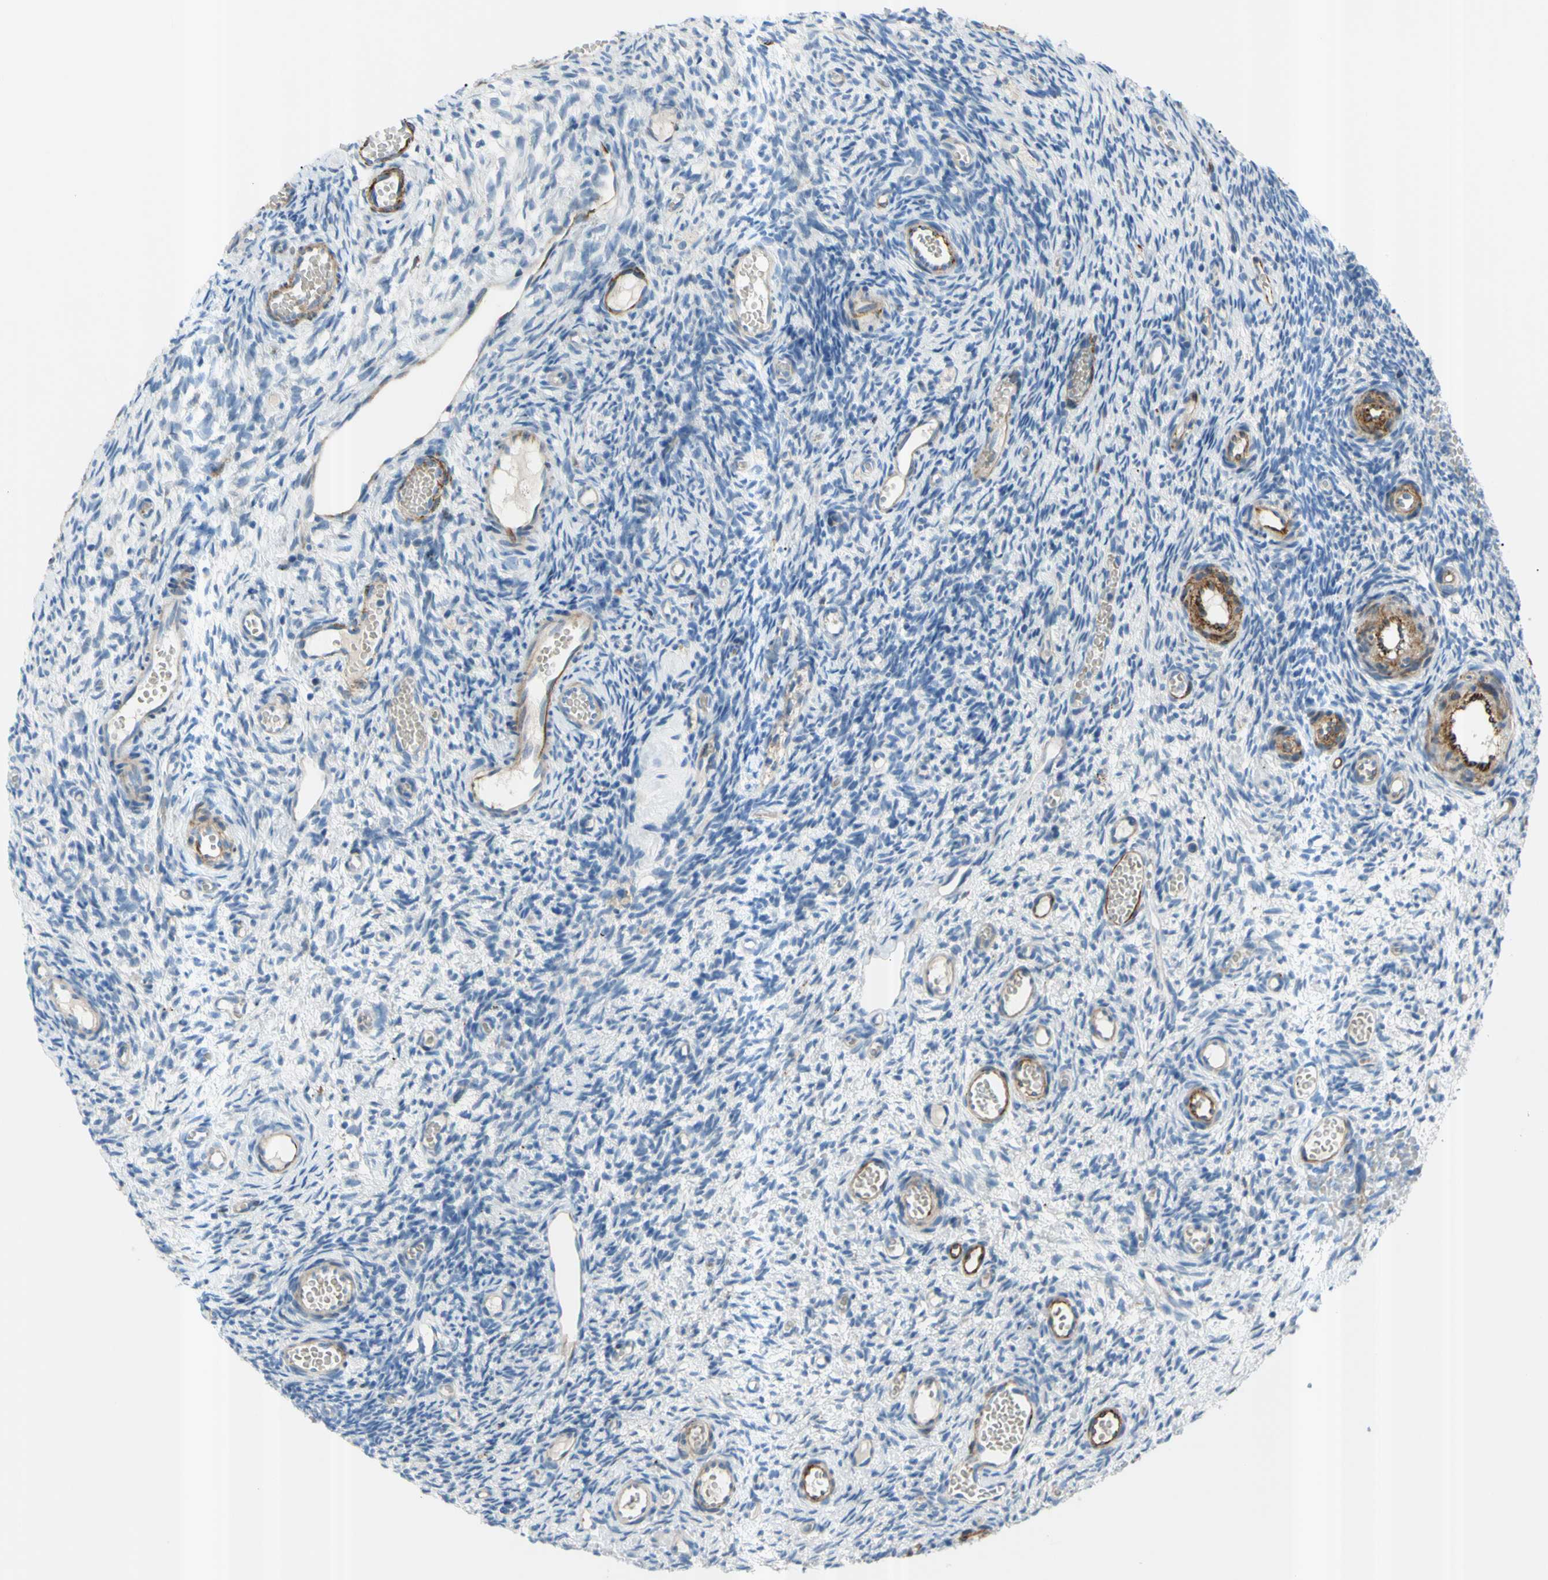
{"staining": {"intensity": "negative", "quantity": "none", "location": "none"}, "tissue": "ovary", "cell_type": "Follicle cells", "image_type": "normal", "snomed": [{"axis": "morphology", "description": "Normal tissue, NOS"}, {"axis": "topography", "description": "Ovary"}], "caption": "Immunohistochemistry (IHC) histopathology image of benign ovary: human ovary stained with DAB (3,3'-diaminobenzidine) shows no significant protein positivity in follicle cells. (Stains: DAB (3,3'-diaminobenzidine) IHC with hematoxylin counter stain, Microscopy: brightfield microscopy at high magnification).", "gene": "PRRG2", "patient": {"sex": "female", "age": 35}}